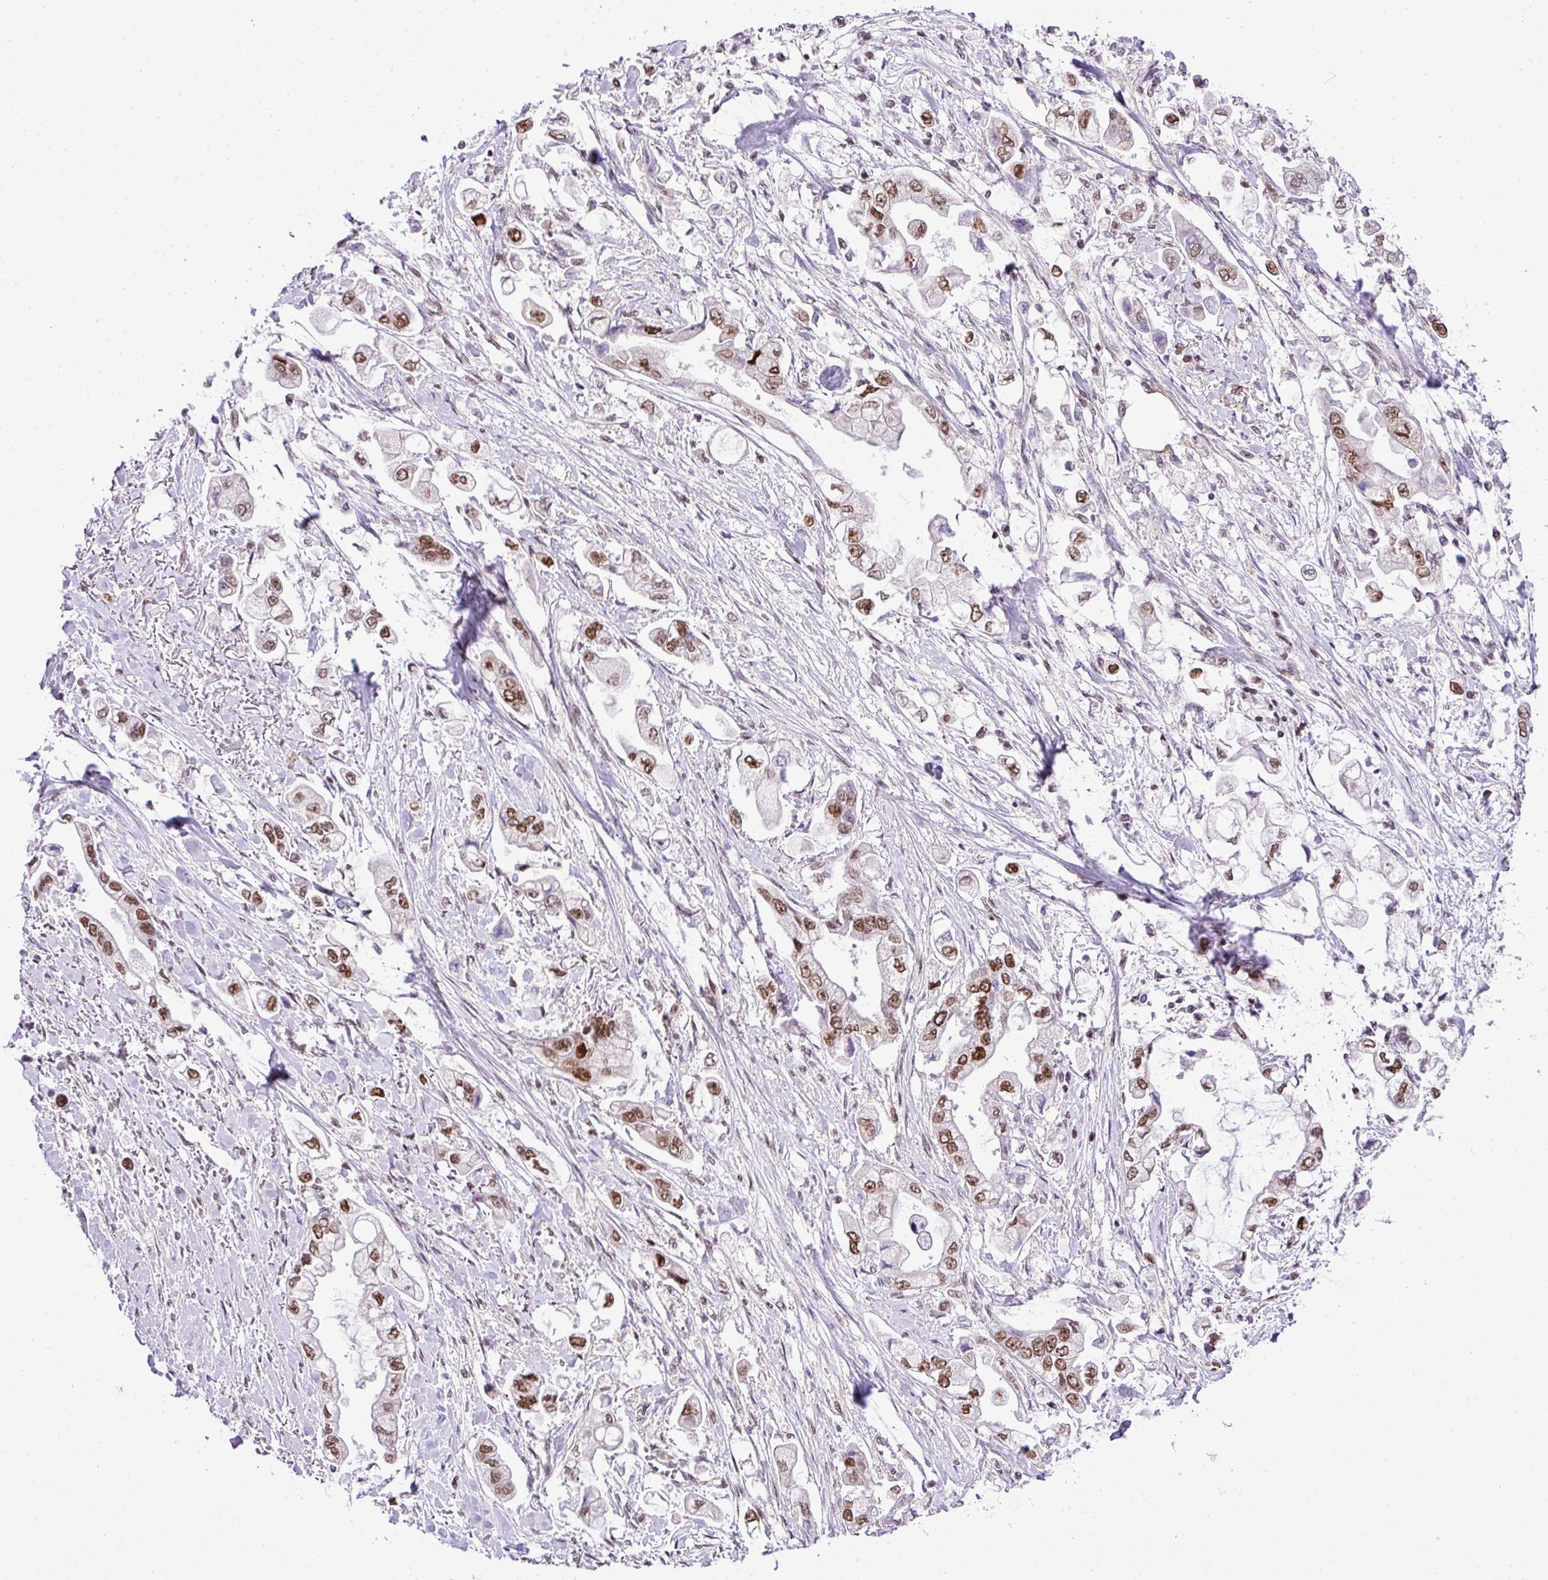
{"staining": {"intensity": "moderate", "quantity": ">75%", "location": "nuclear"}, "tissue": "stomach cancer", "cell_type": "Tumor cells", "image_type": "cancer", "snomed": [{"axis": "morphology", "description": "Adenocarcinoma, NOS"}, {"axis": "topography", "description": "Stomach"}], "caption": "A photomicrograph of stomach adenocarcinoma stained for a protein reveals moderate nuclear brown staining in tumor cells.", "gene": "CCDC137", "patient": {"sex": "male", "age": 62}}